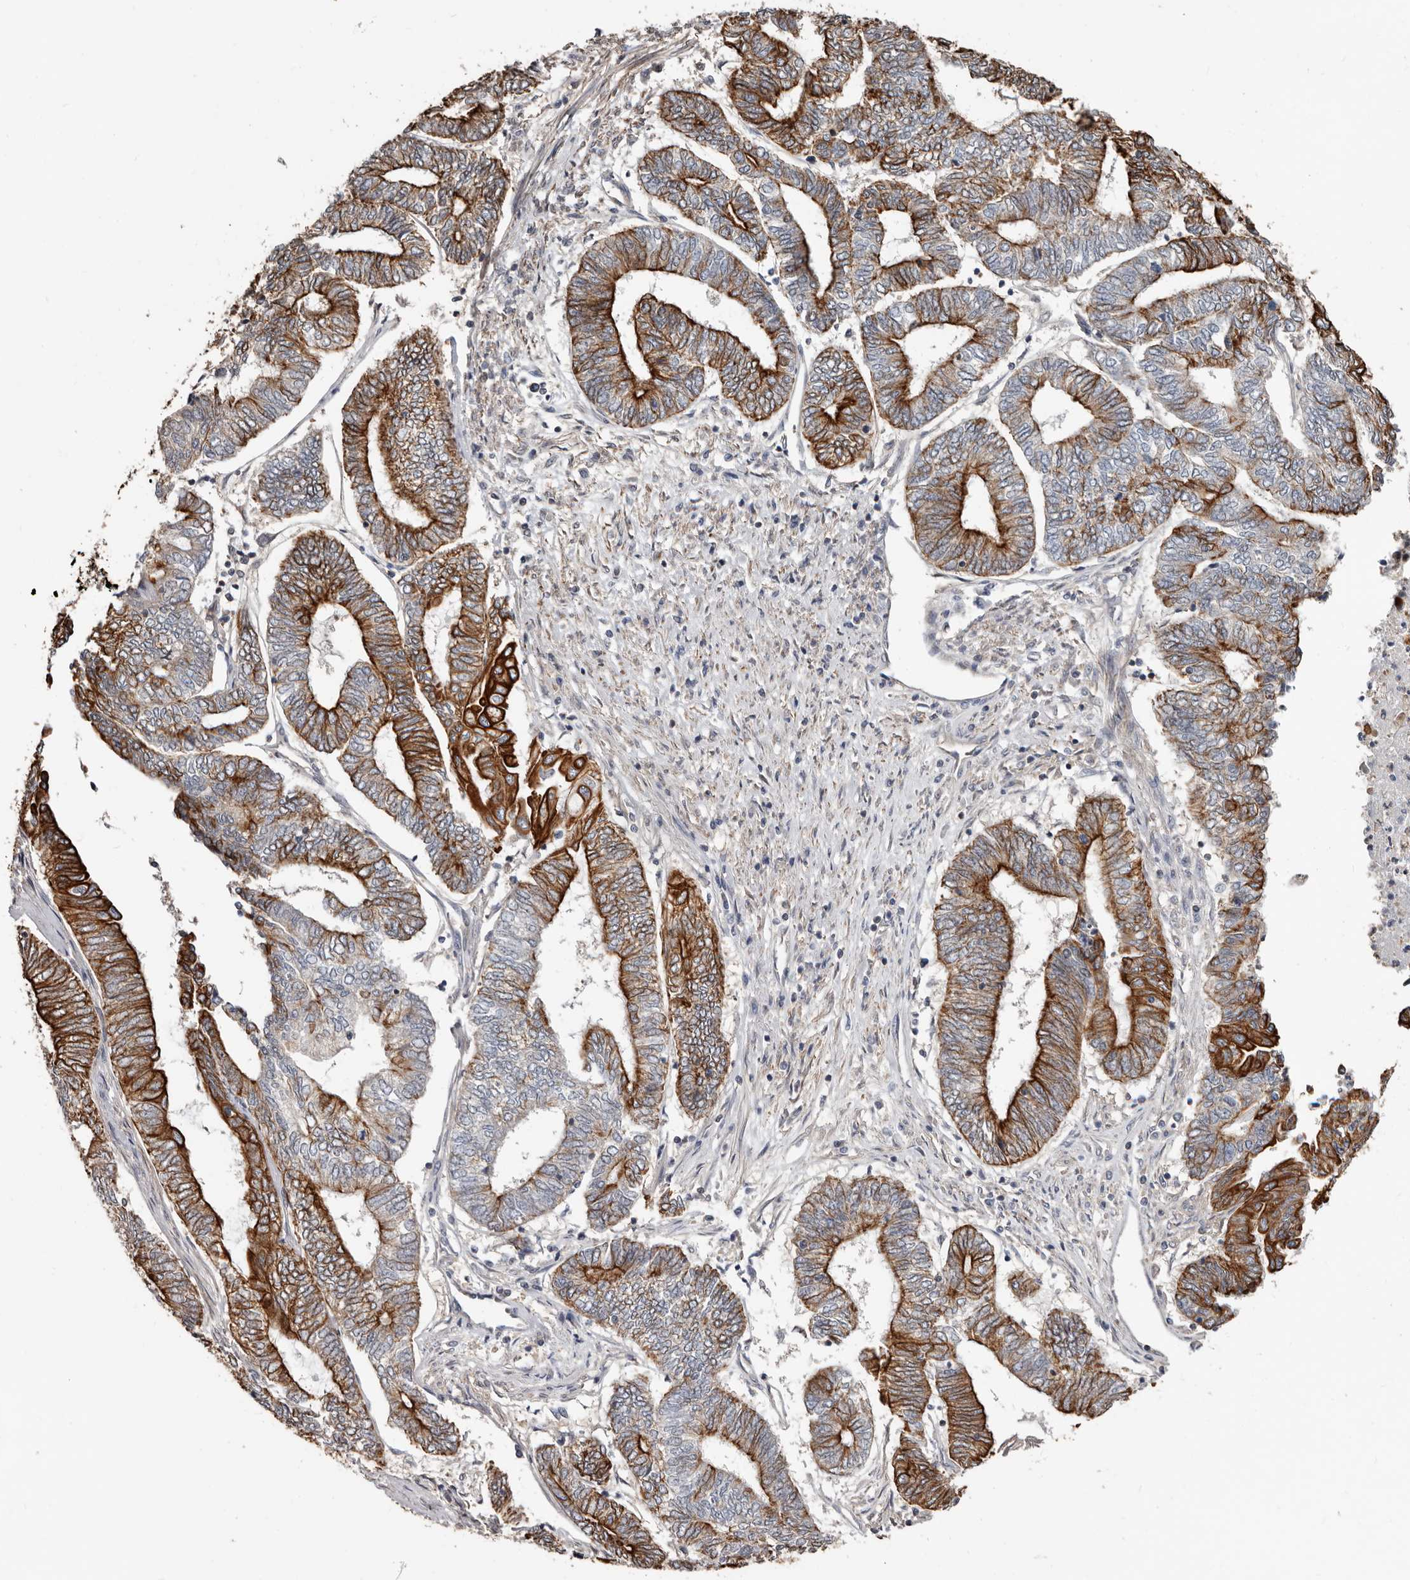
{"staining": {"intensity": "strong", "quantity": ">75%", "location": "cytoplasmic/membranous"}, "tissue": "endometrial cancer", "cell_type": "Tumor cells", "image_type": "cancer", "snomed": [{"axis": "morphology", "description": "Adenocarcinoma, NOS"}, {"axis": "topography", "description": "Uterus"}, {"axis": "topography", "description": "Endometrium"}], "caption": "Endometrial cancer (adenocarcinoma) stained for a protein (brown) reveals strong cytoplasmic/membranous positive expression in approximately >75% of tumor cells.", "gene": "MRPL18", "patient": {"sex": "female", "age": 70}}